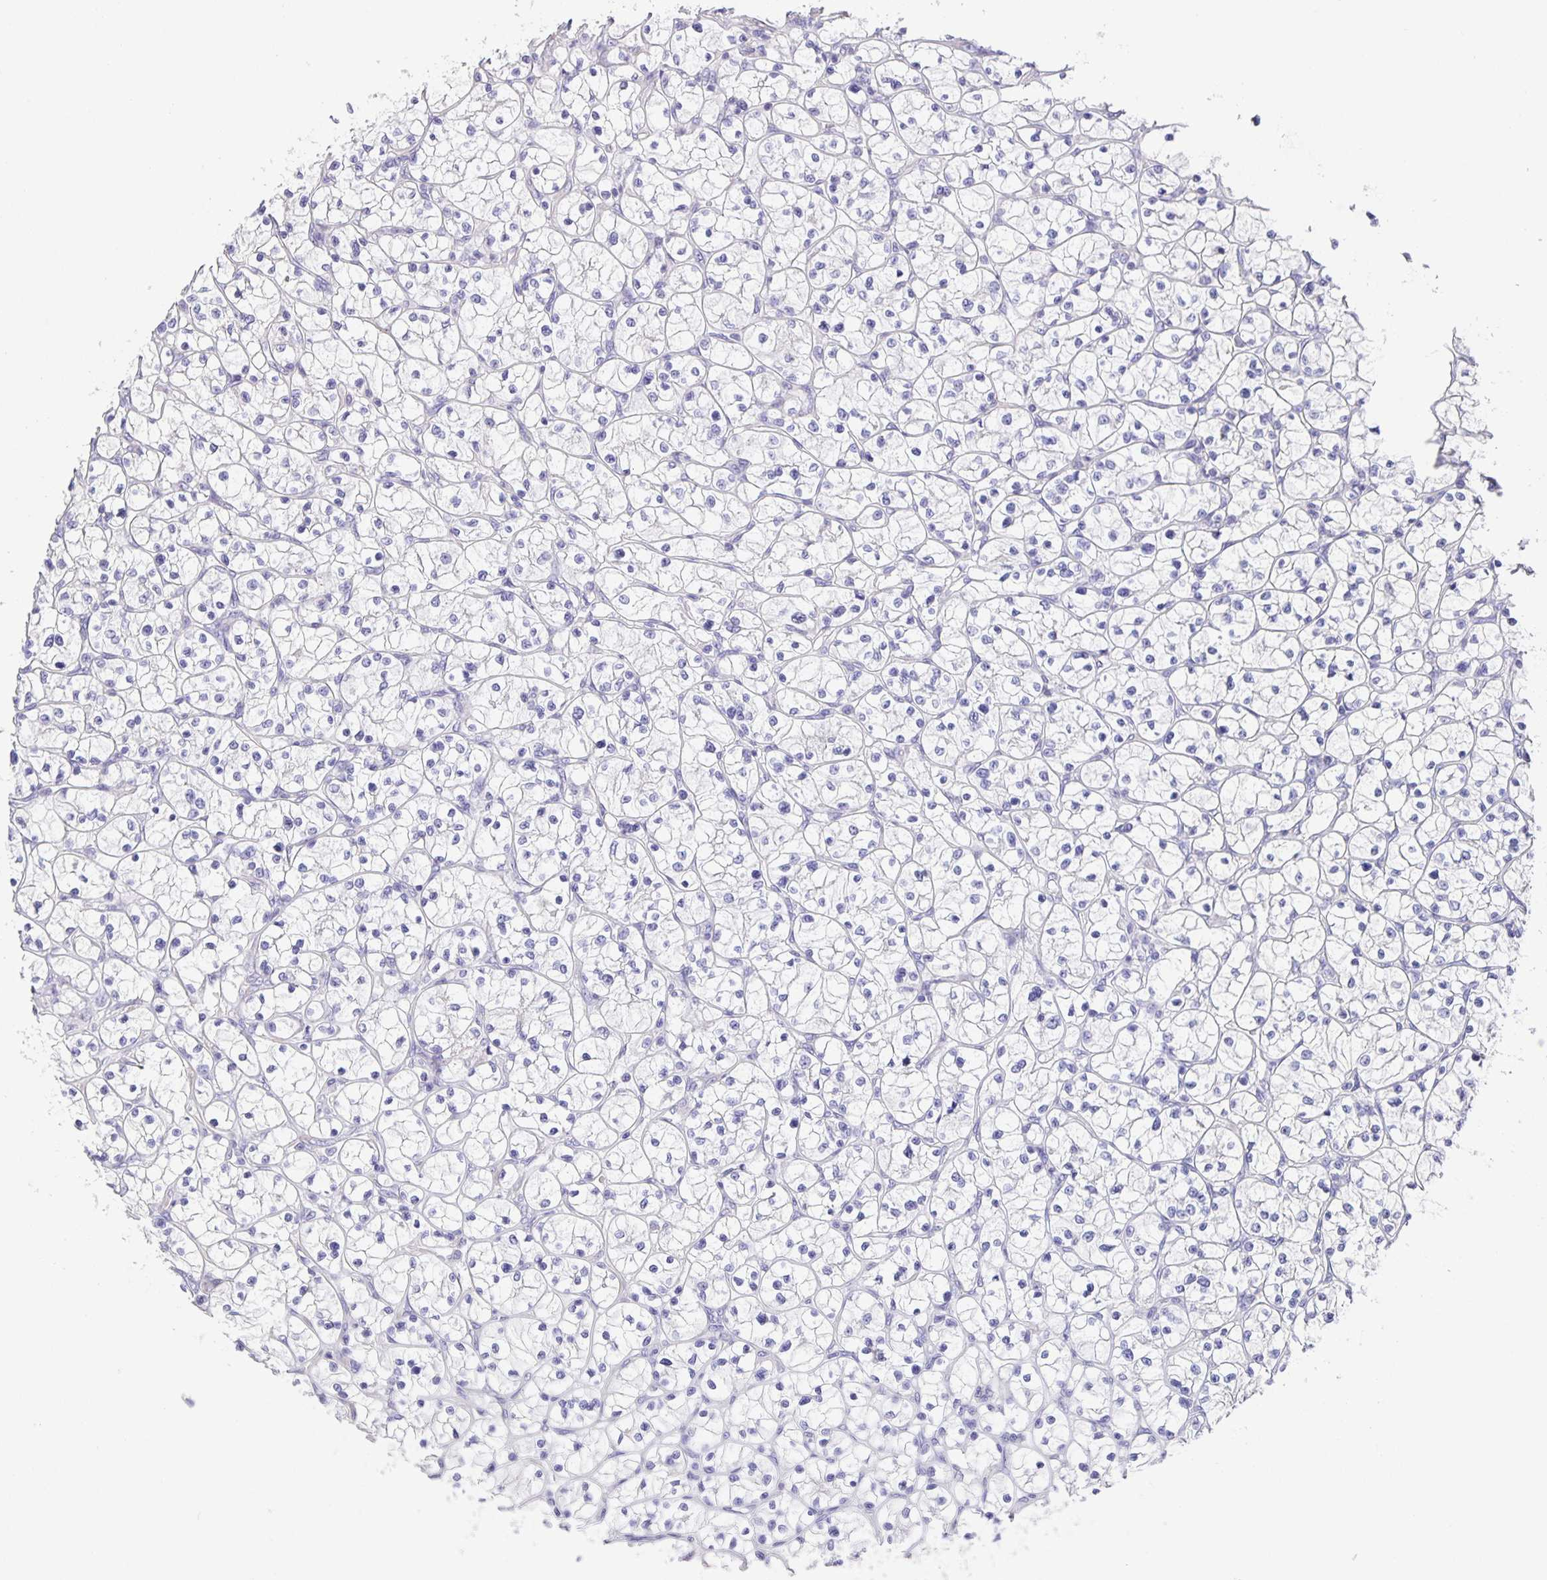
{"staining": {"intensity": "negative", "quantity": "none", "location": "none"}, "tissue": "renal cancer", "cell_type": "Tumor cells", "image_type": "cancer", "snomed": [{"axis": "morphology", "description": "Adenocarcinoma, NOS"}, {"axis": "topography", "description": "Kidney"}], "caption": "Histopathology image shows no significant protein positivity in tumor cells of renal cancer.", "gene": "PRR36", "patient": {"sex": "female", "age": 64}}